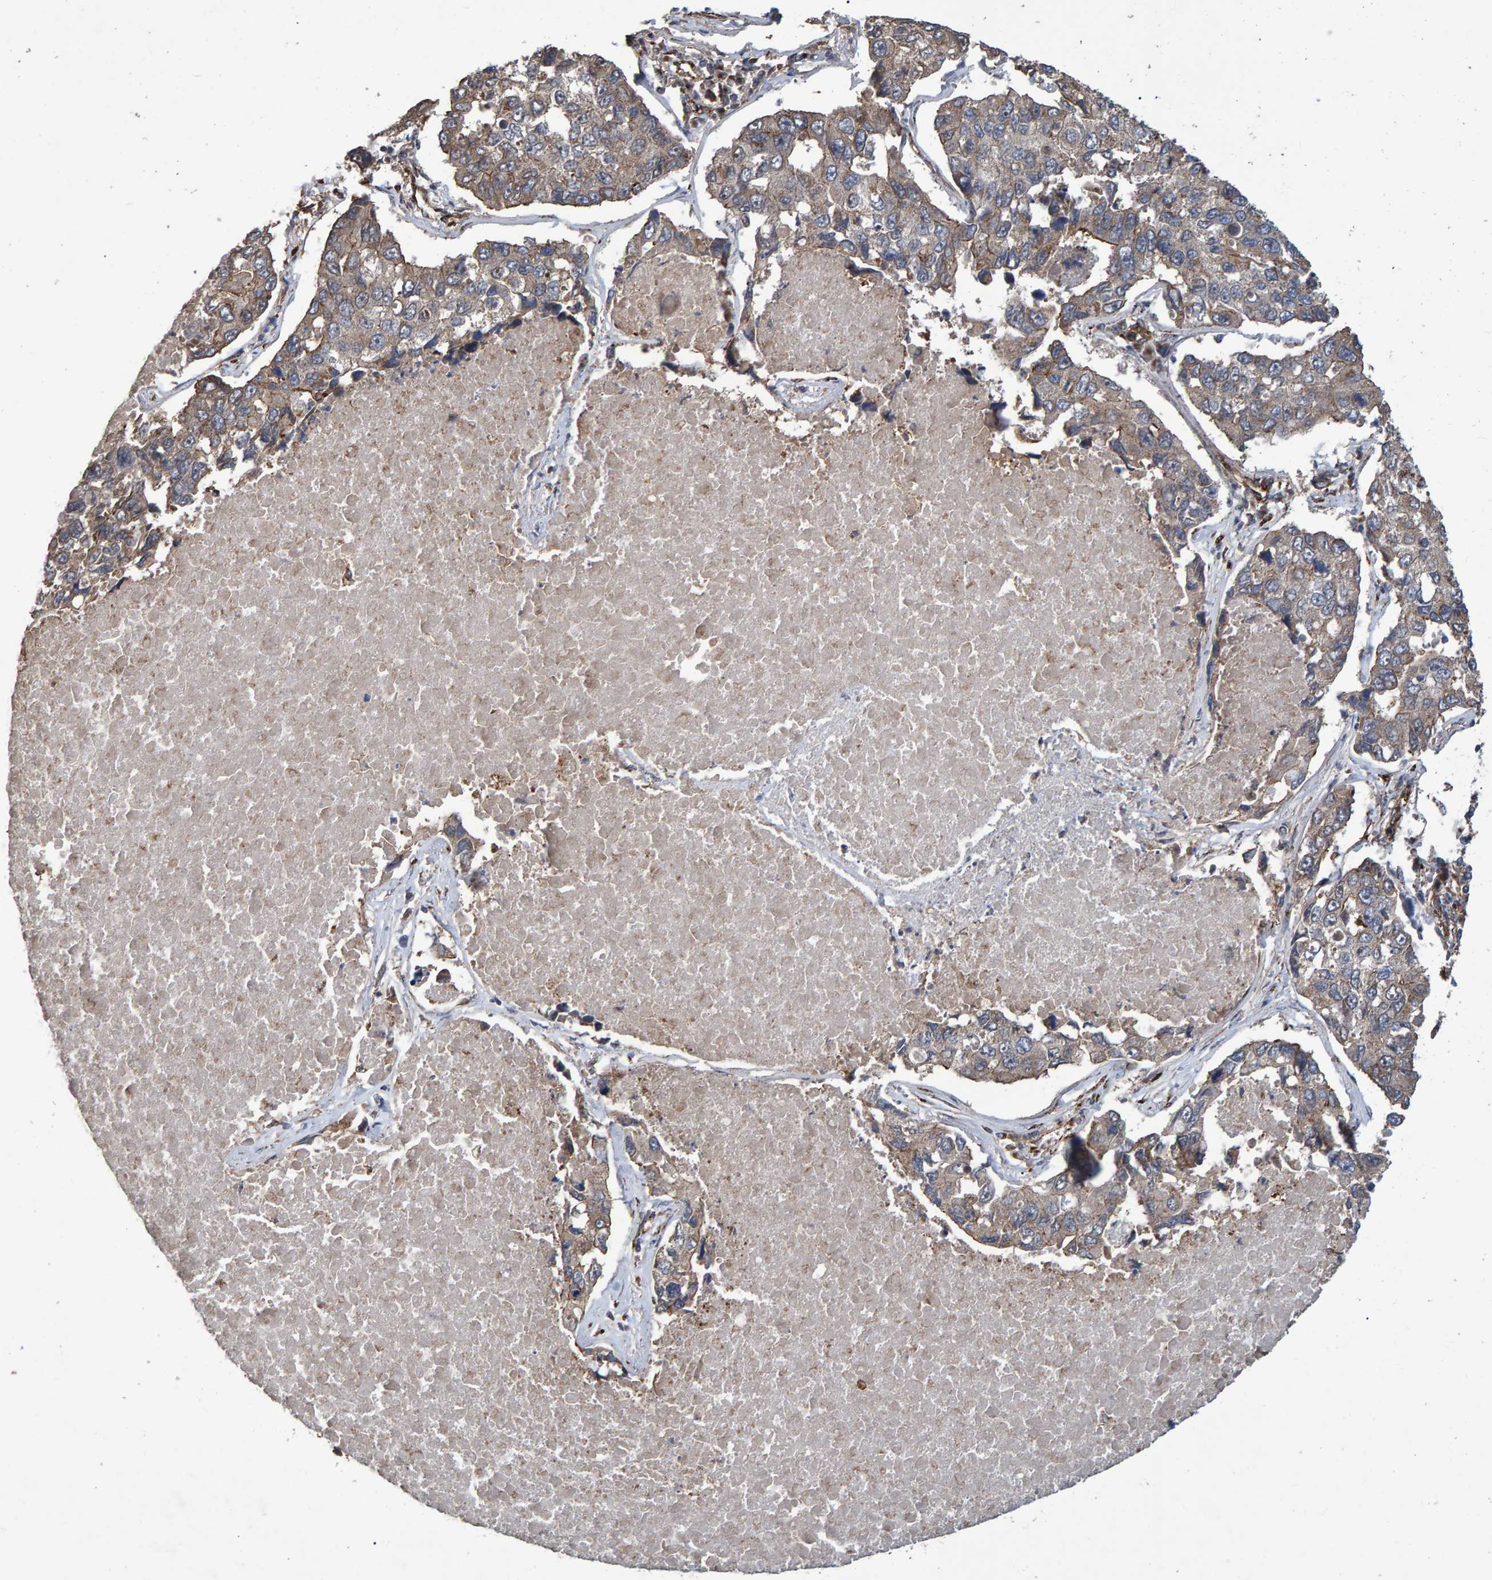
{"staining": {"intensity": "weak", "quantity": ">75%", "location": "cytoplasmic/membranous"}, "tissue": "lung cancer", "cell_type": "Tumor cells", "image_type": "cancer", "snomed": [{"axis": "morphology", "description": "Adenocarcinoma, NOS"}, {"axis": "topography", "description": "Lung"}], "caption": "A low amount of weak cytoplasmic/membranous staining is present in approximately >75% of tumor cells in lung adenocarcinoma tissue.", "gene": "TRIM68", "patient": {"sex": "male", "age": 64}}